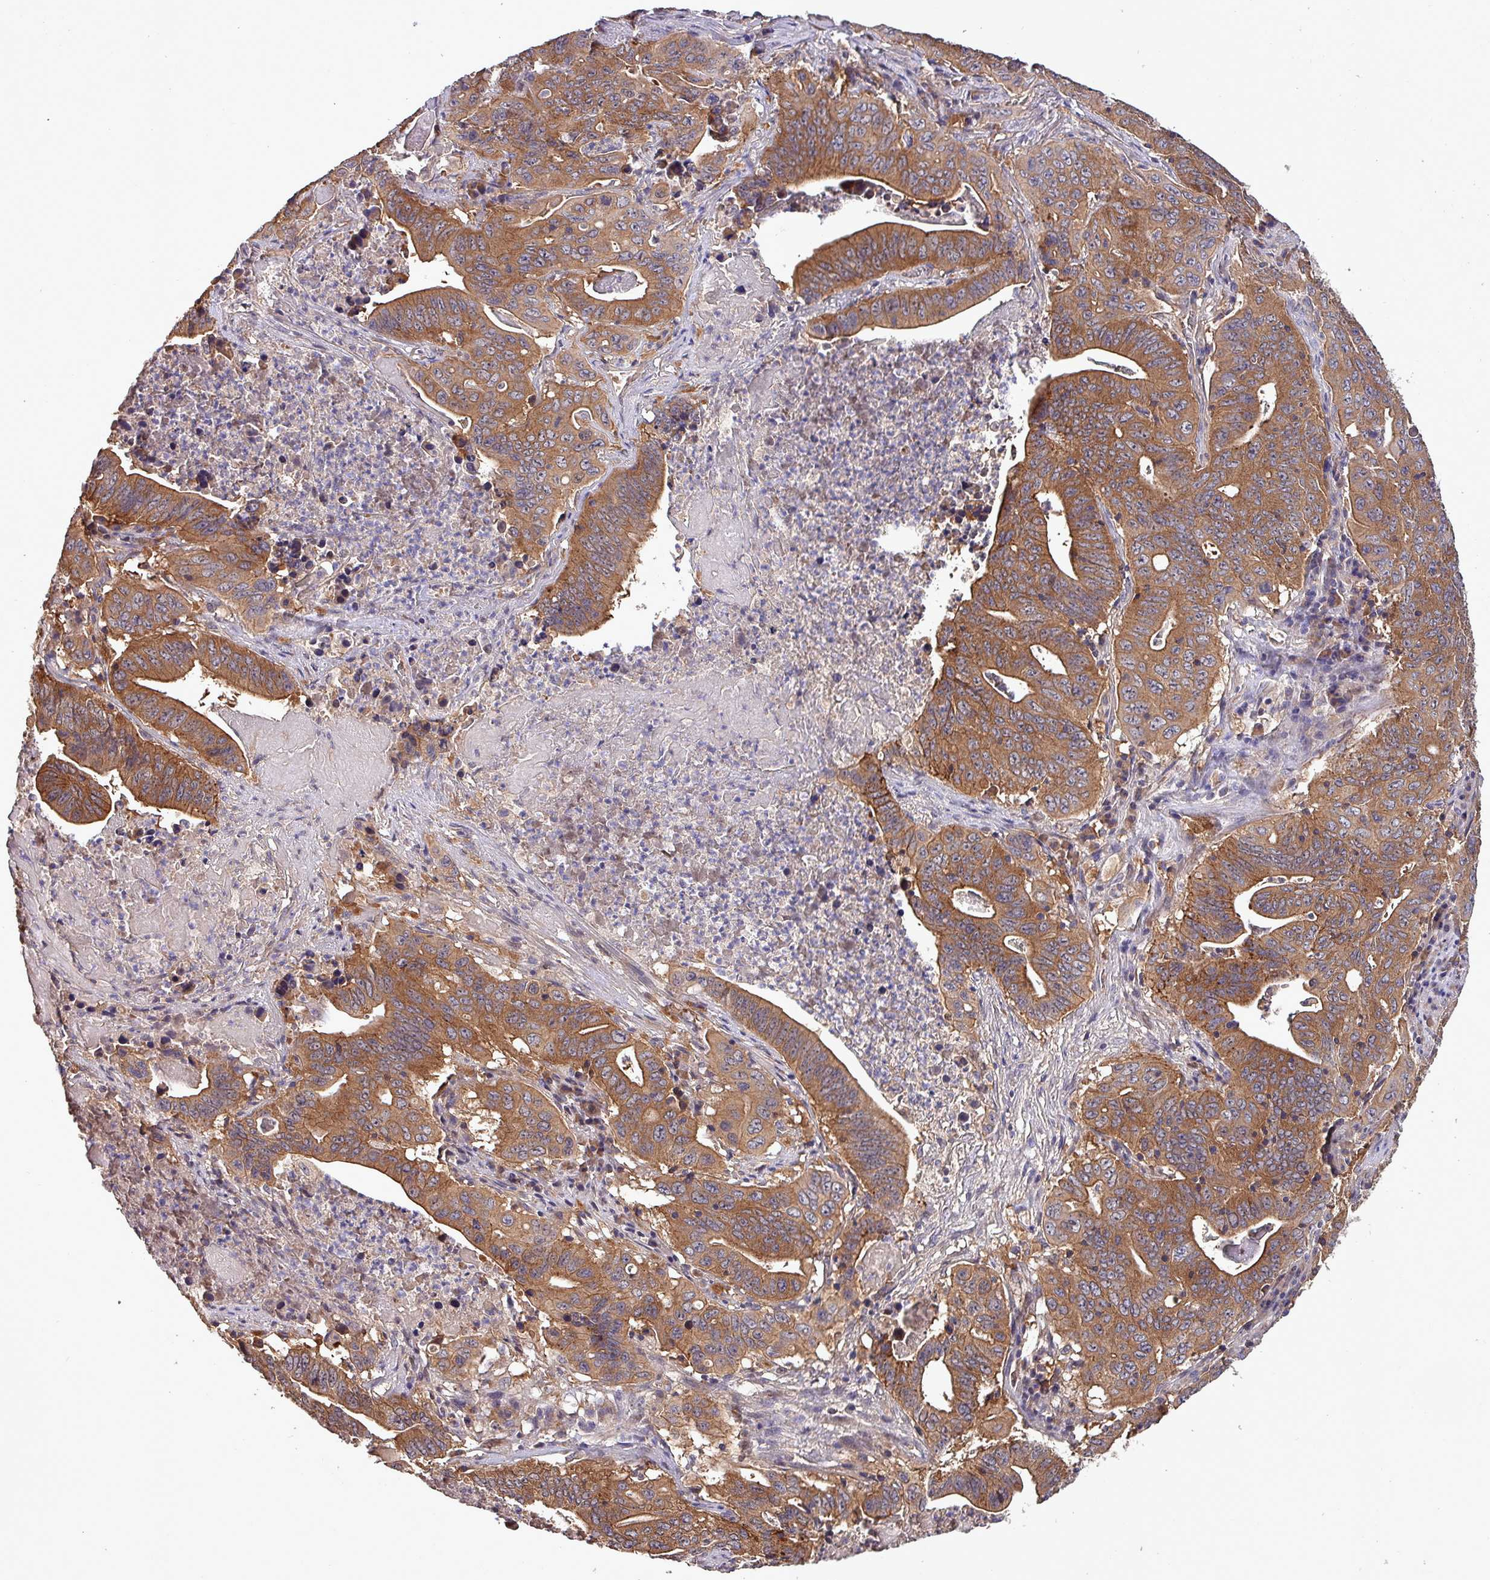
{"staining": {"intensity": "moderate", "quantity": ">75%", "location": "cytoplasmic/membranous"}, "tissue": "lung cancer", "cell_type": "Tumor cells", "image_type": "cancer", "snomed": [{"axis": "morphology", "description": "Adenocarcinoma, NOS"}, {"axis": "topography", "description": "Lung"}], "caption": "Immunohistochemistry staining of adenocarcinoma (lung), which reveals medium levels of moderate cytoplasmic/membranous positivity in about >75% of tumor cells indicating moderate cytoplasmic/membranous protein positivity. The staining was performed using DAB (brown) for protein detection and nuclei were counterstained in hematoxylin (blue).", "gene": "PAFAH1B2", "patient": {"sex": "female", "age": 60}}